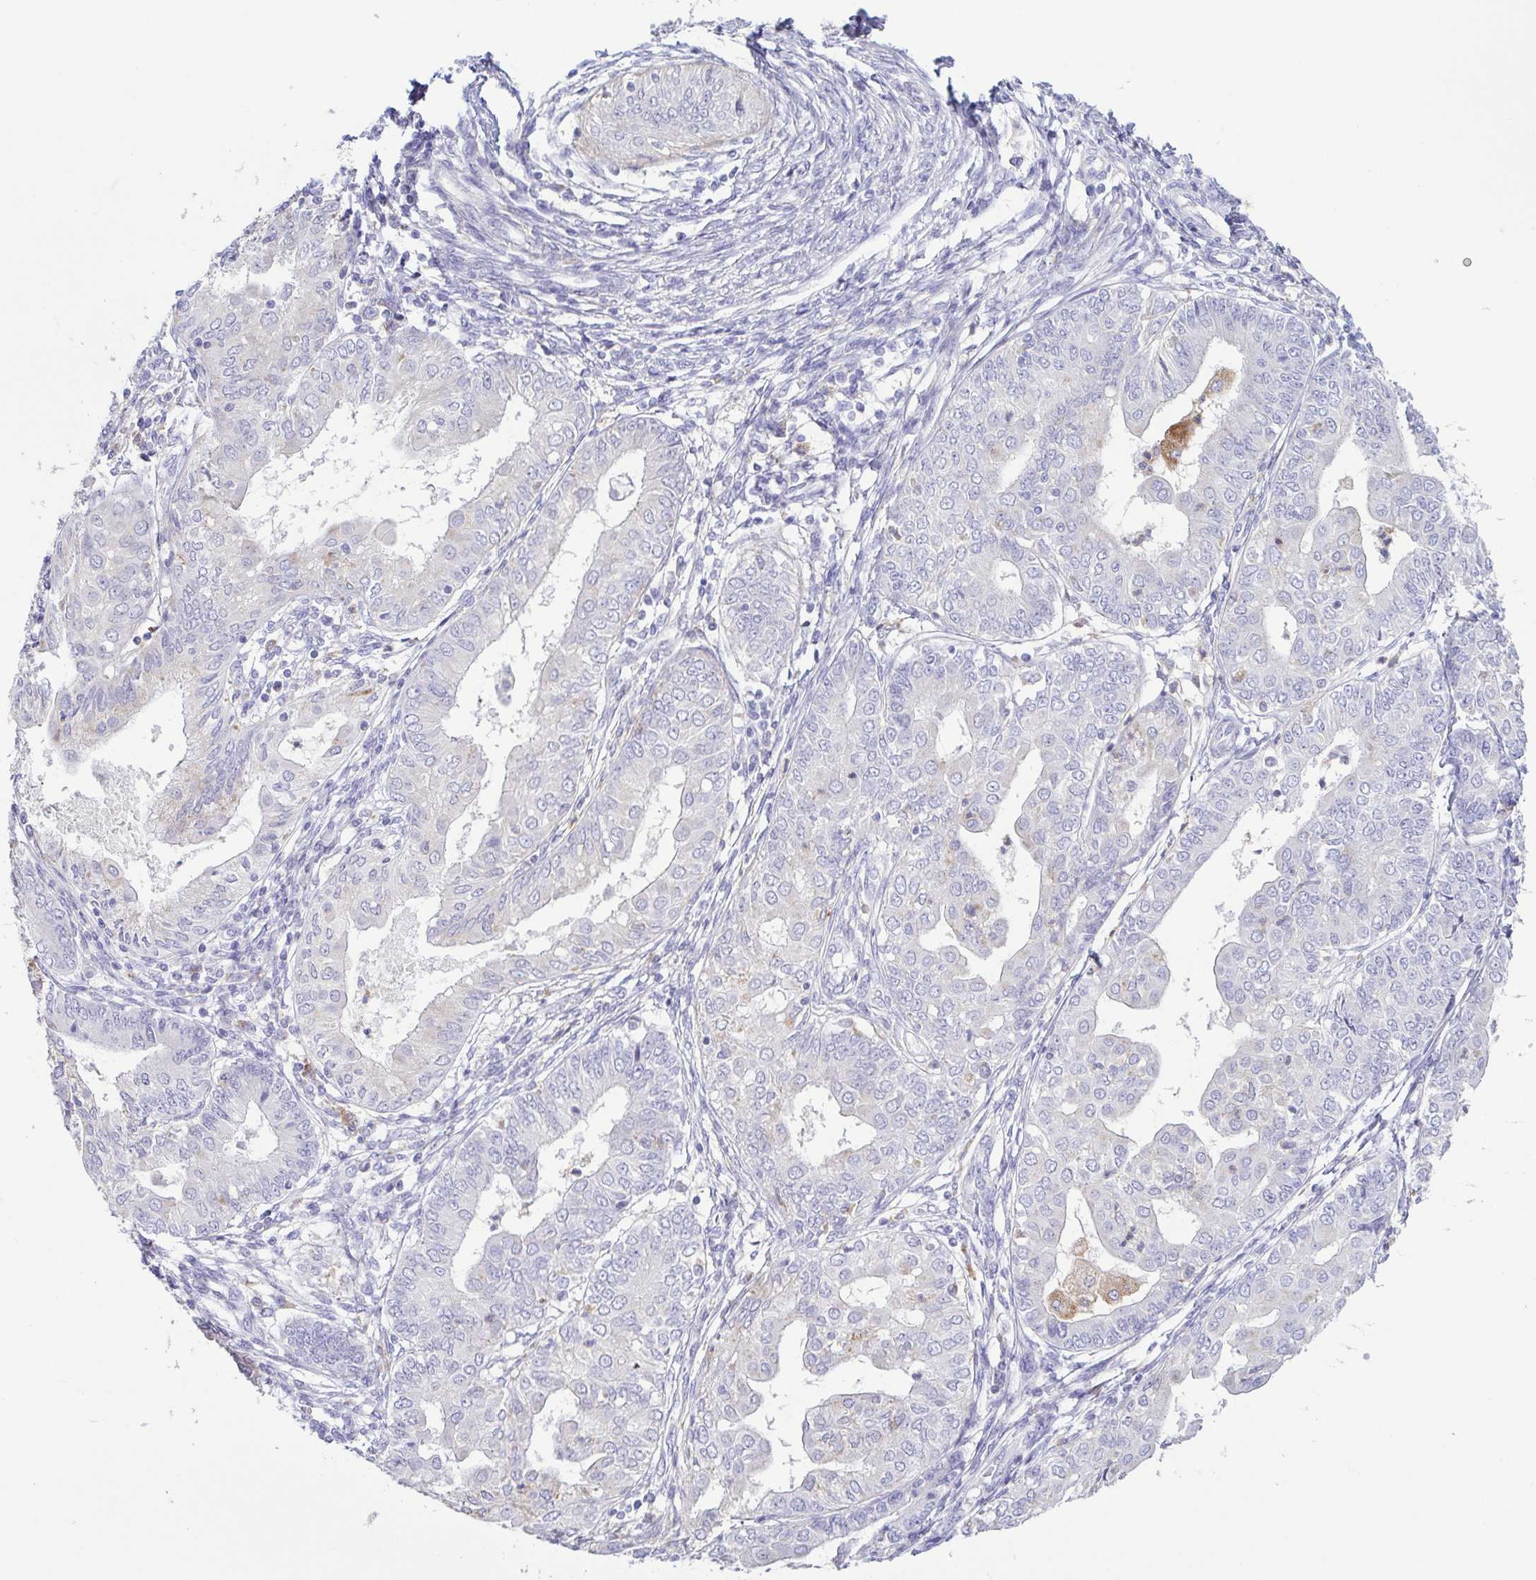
{"staining": {"intensity": "negative", "quantity": "none", "location": "none"}, "tissue": "endometrial cancer", "cell_type": "Tumor cells", "image_type": "cancer", "snomed": [{"axis": "morphology", "description": "Adenocarcinoma, NOS"}, {"axis": "topography", "description": "Endometrium"}], "caption": "Immunohistochemistry of human endometrial cancer demonstrates no staining in tumor cells.", "gene": "ATP6V1G2", "patient": {"sex": "female", "age": 68}}